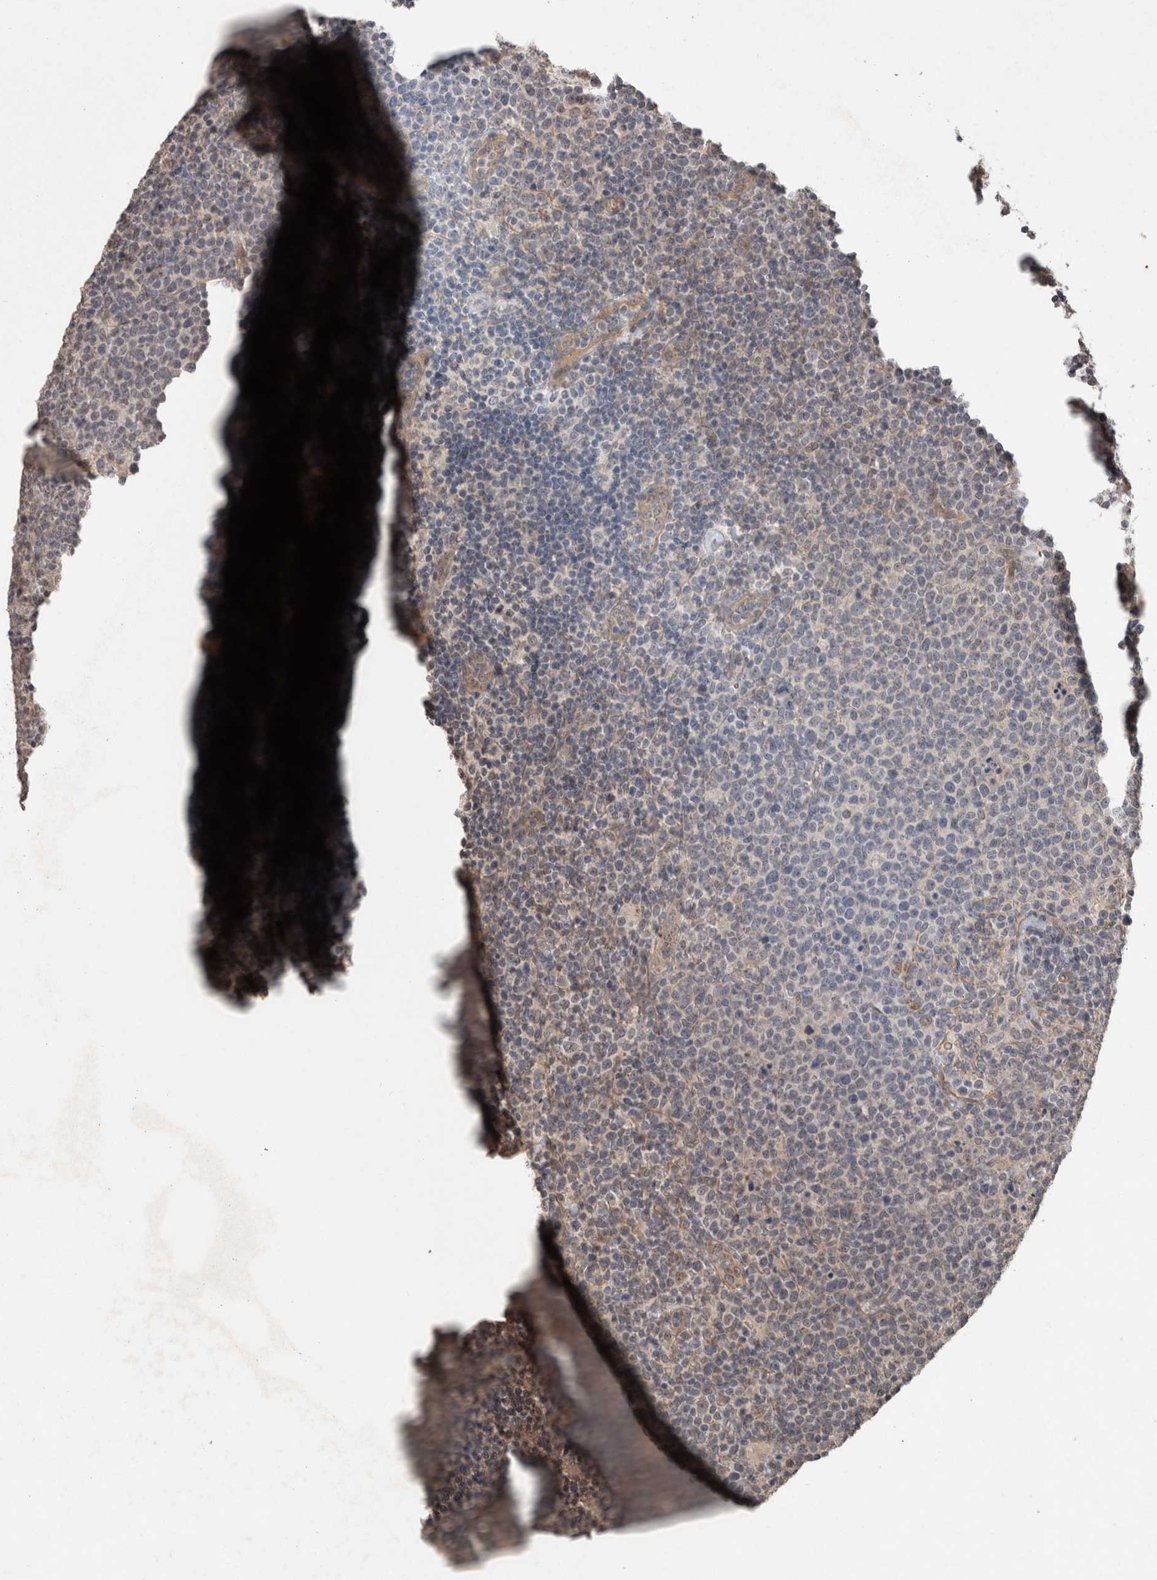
{"staining": {"intensity": "weak", "quantity": "<25%", "location": "cytoplasmic/membranous"}, "tissue": "lymphoma", "cell_type": "Tumor cells", "image_type": "cancer", "snomed": [{"axis": "morphology", "description": "Malignant lymphoma, non-Hodgkin's type, High grade"}, {"axis": "topography", "description": "Lymph node"}], "caption": "Immunohistochemistry of high-grade malignant lymphoma, non-Hodgkin's type reveals no positivity in tumor cells.", "gene": "RHPN1", "patient": {"sex": "male", "age": 61}}